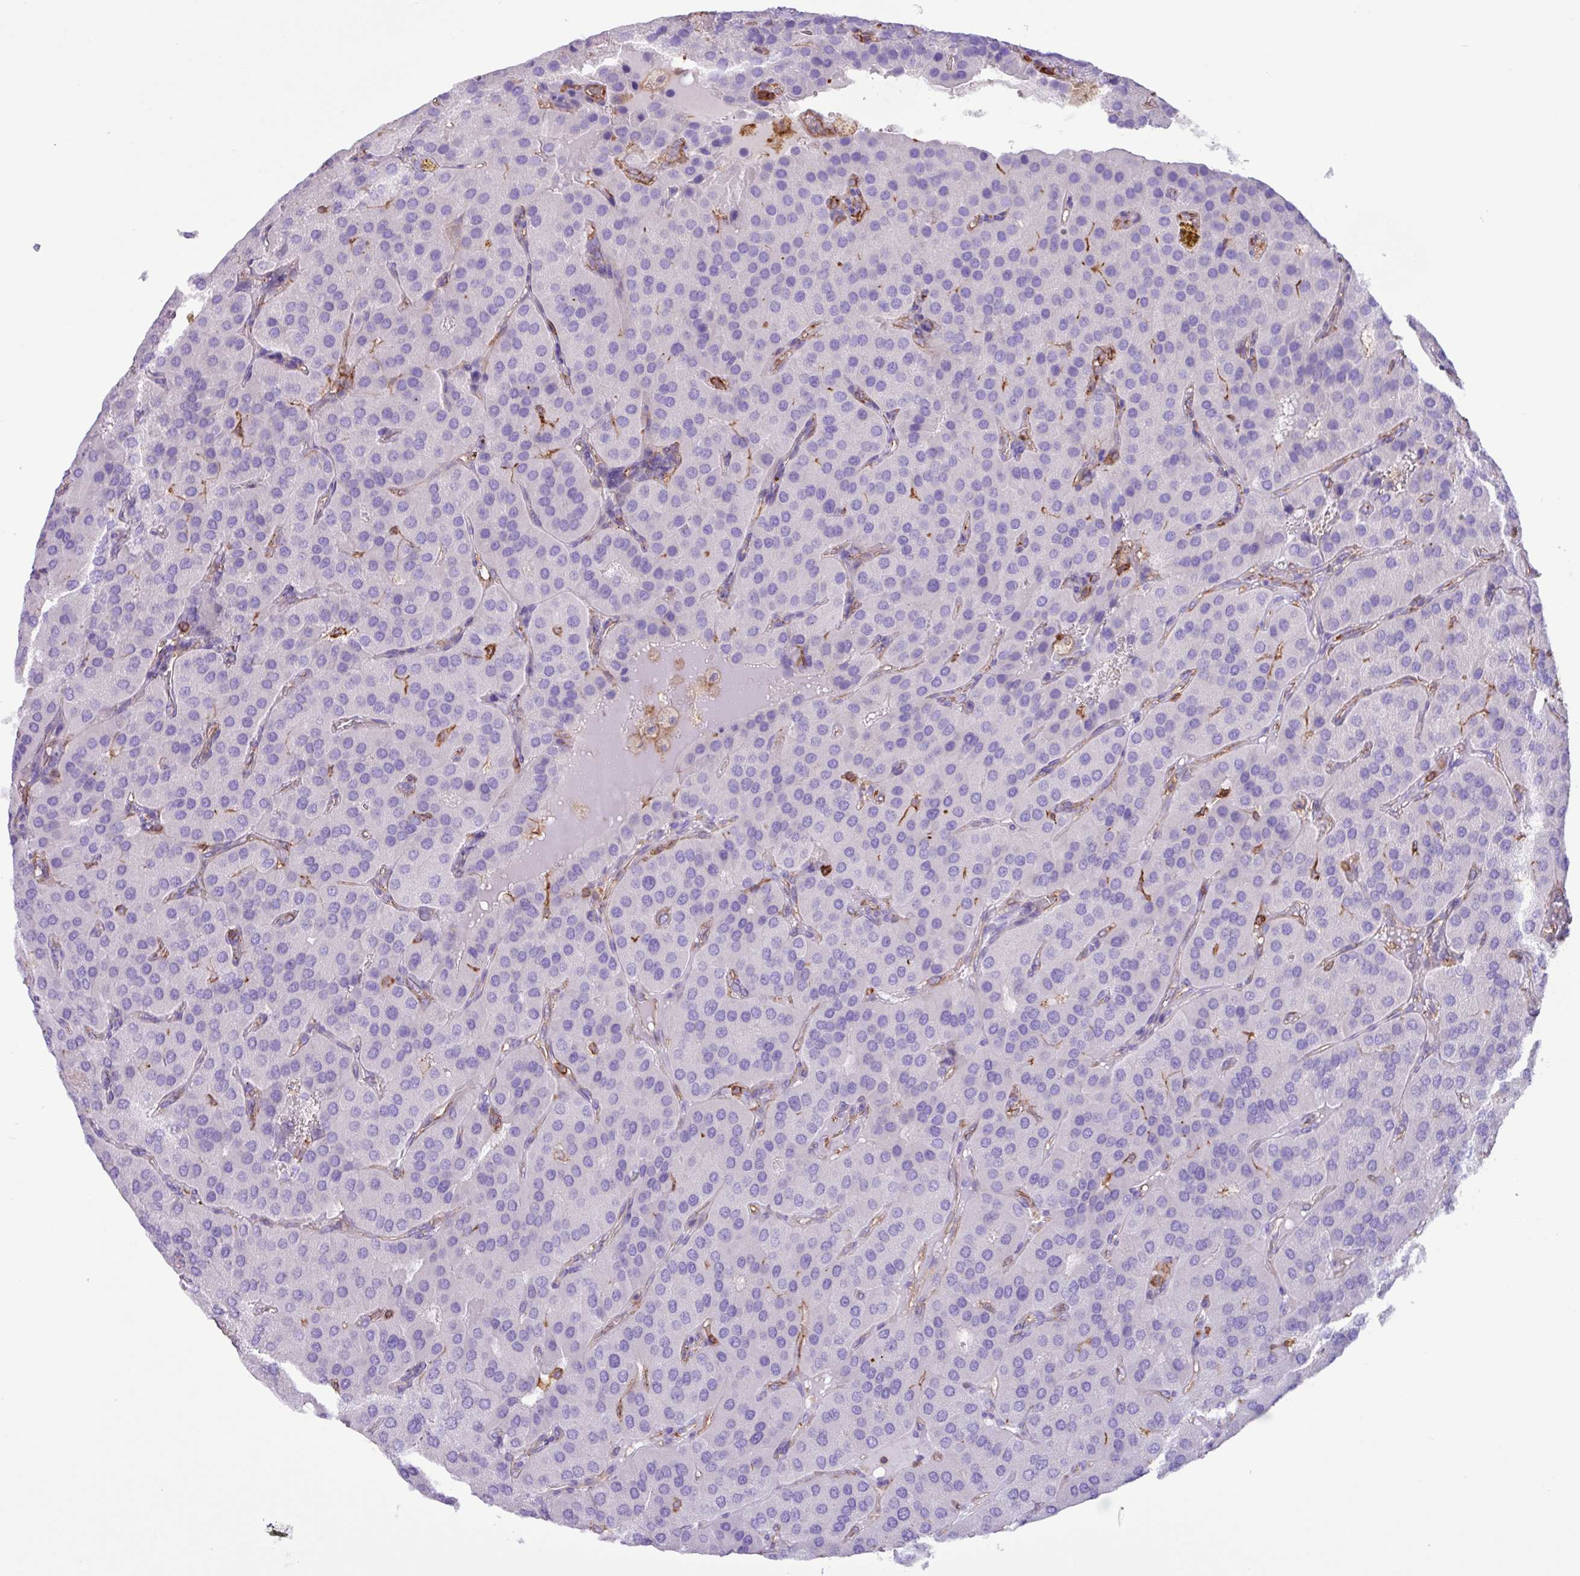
{"staining": {"intensity": "negative", "quantity": "none", "location": "none"}, "tissue": "parathyroid gland", "cell_type": "Glandular cells", "image_type": "normal", "snomed": [{"axis": "morphology", "description": "Normal tissue, NOS"}, {"axis": "morphology", "description": "Adenoma, NOS"}, {"axis": "topography", "description": "Parathyroid gland"}], "caption": "DAB immunohistochemical staining of normal parathyroid gland reveals no significant positivity in glandular cells.", "gene": "PPP1R18", "patient": {"sex": "female", "age": 86}}